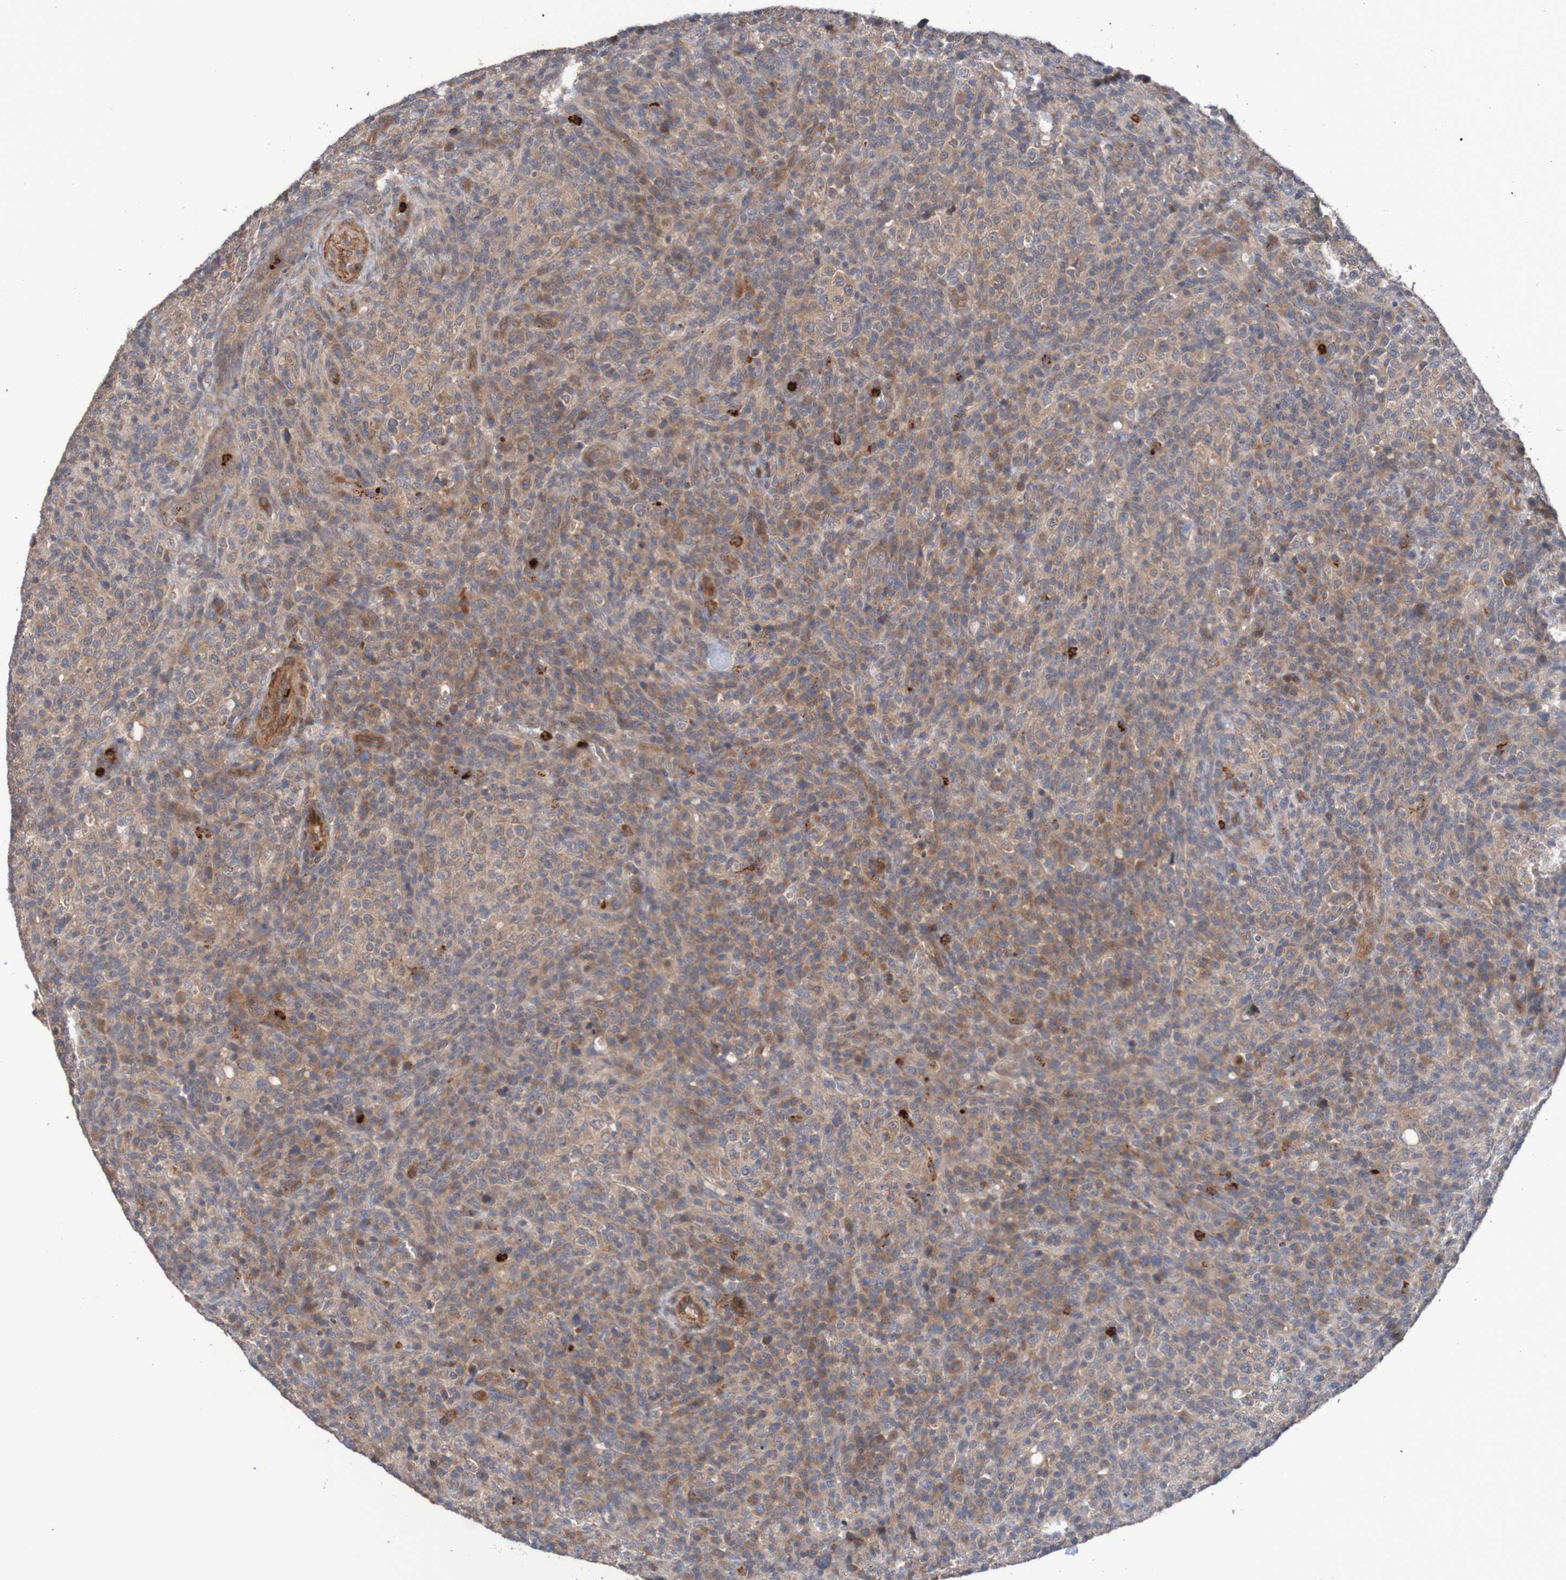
{"staining": {"intensity": "moderate", "quantity": ">75%", "location": "cytoplasmic/membranous"}, "tissue": "lymphoma", "cell_type": "Tumor cells", "image_type": "cancer", "snomed": [{"axis": "morphology", "description": "Malignant lymphoma, non-Hodgkin's type, High grade"}, {"axis": "topography", "description": "Lymph node"}], "caption": "Immunohistochemical staining of human high-grade malignant lymphoma, non-Hodgkin's type shows medium levels of moderate cytoplasmic/membranous protein positivity in about >75% of tumor cells. (IHC, brightfield microscopy, high magnification).", "gene": "ST8SIA6", "patient": {"sex": "female", "age": 76}}